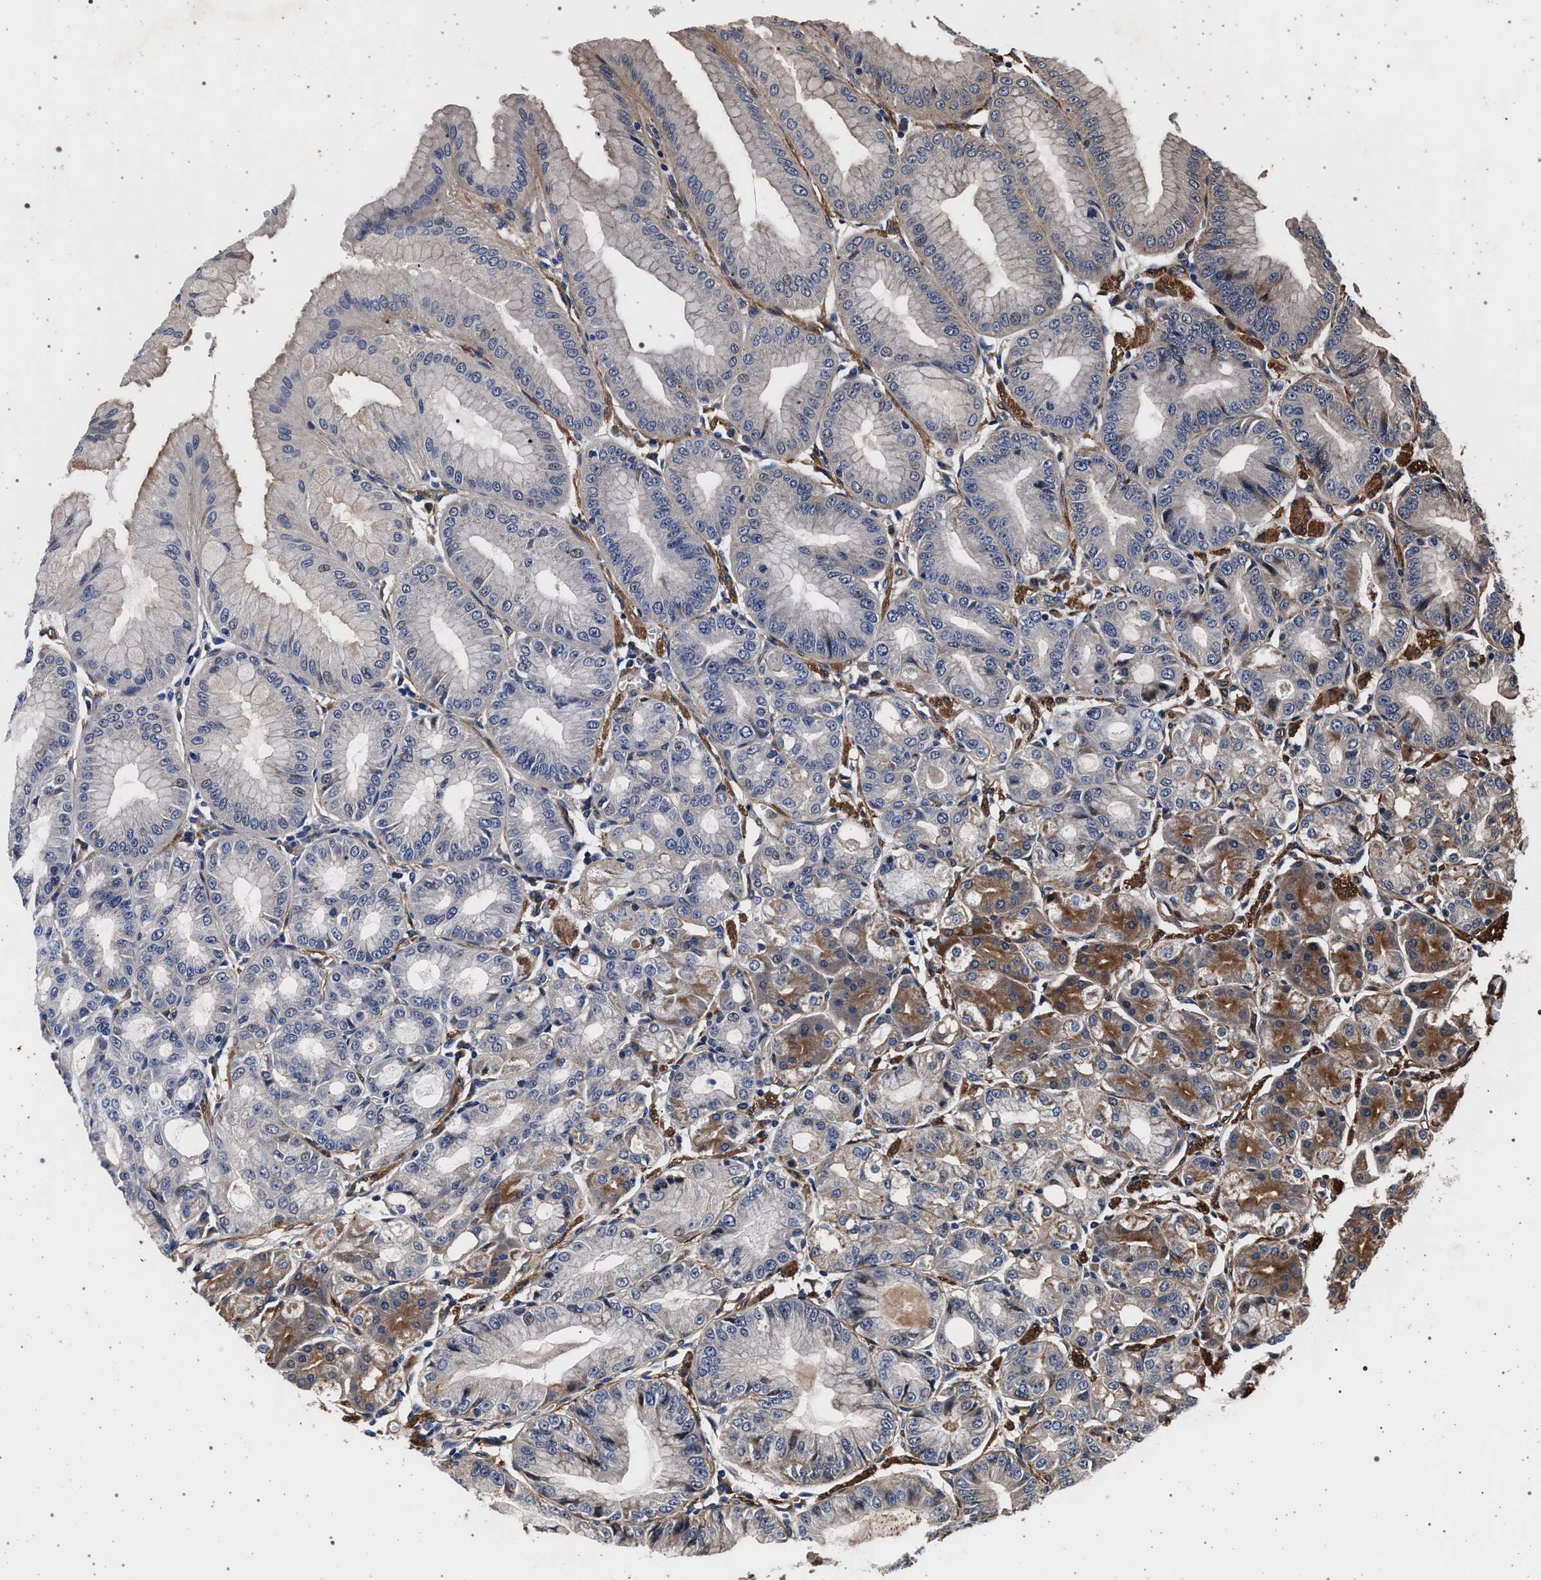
{"staining": {"intensity": "moderate", "quantity": "<25%", "location": "cytoplasmic/membranous"}, "tissue": "stomach", "cell_type": "Glandular cells", "image_type": "normal", "snomed": [{"axis": "morphology", "description": "Normal tissue, NOS"}, {"axis": "topography", "description": "Stomach, lower"}], "caption": "Immunohistochemical staining of normal human stomach reveals low levels of moderate cytoplasmic/membranous staining in about <25% of glandular cells.", "gene": "KCNK6", "patient": {"sex": "male", "age": 71}}